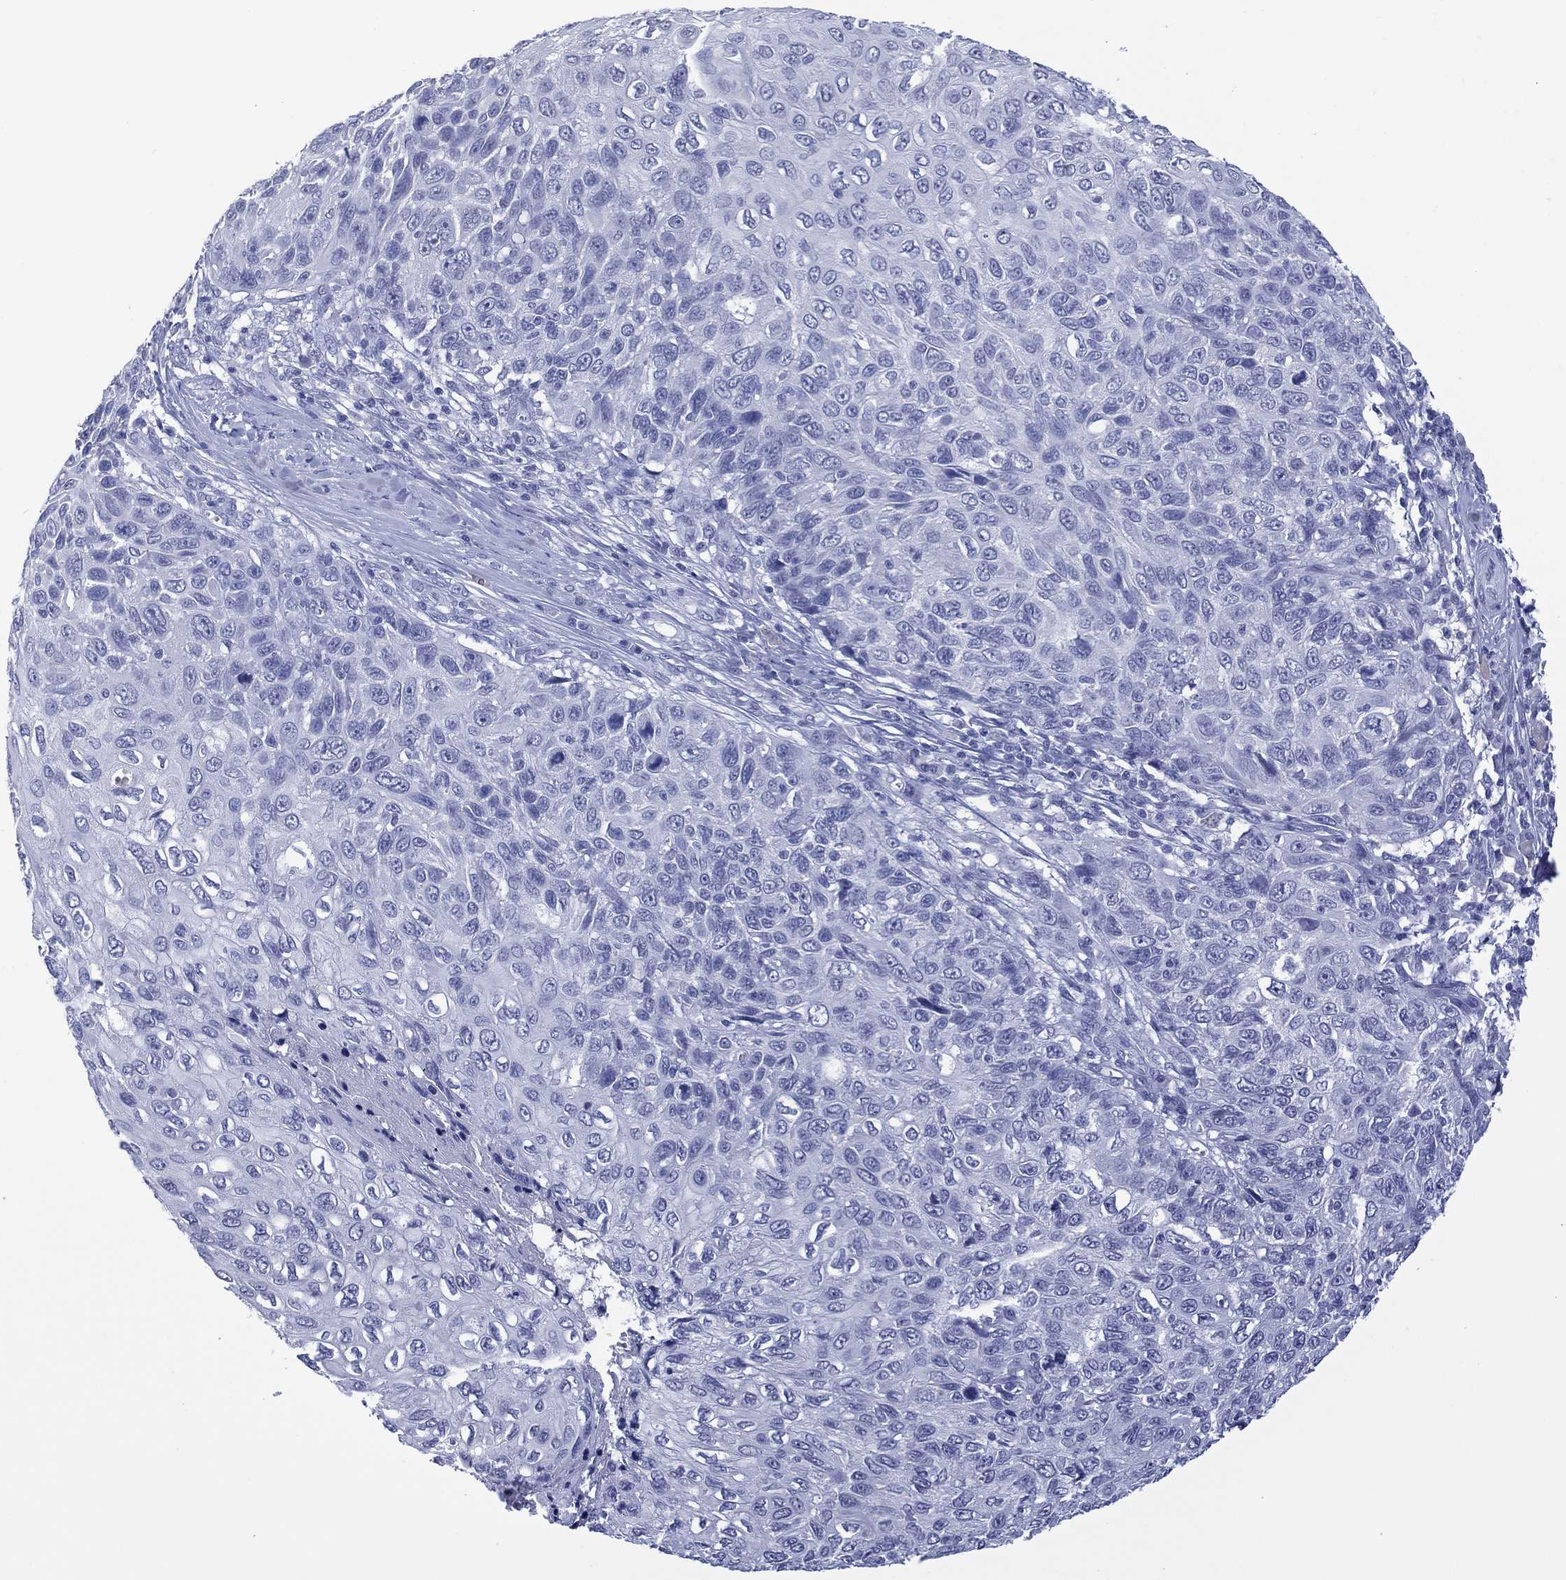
{"staining": {"intensity": "negative", "quantity": "none", "location": "none"}, "tissue": "skin cancer", "cell_type": "Tumor cells", "image_type": "cancer", "snomed": [{"axis": "morphology", "description": "Squamous cell carcinoma, NOS"}, {"axis": "topography", "description": "Skin"}], "caption": "Skin cancer was stained to show a protein in brown. There is no significant expression in tumor cells.", "gene": "UTF1", "patient": {"sex": "male", "age": 92}}